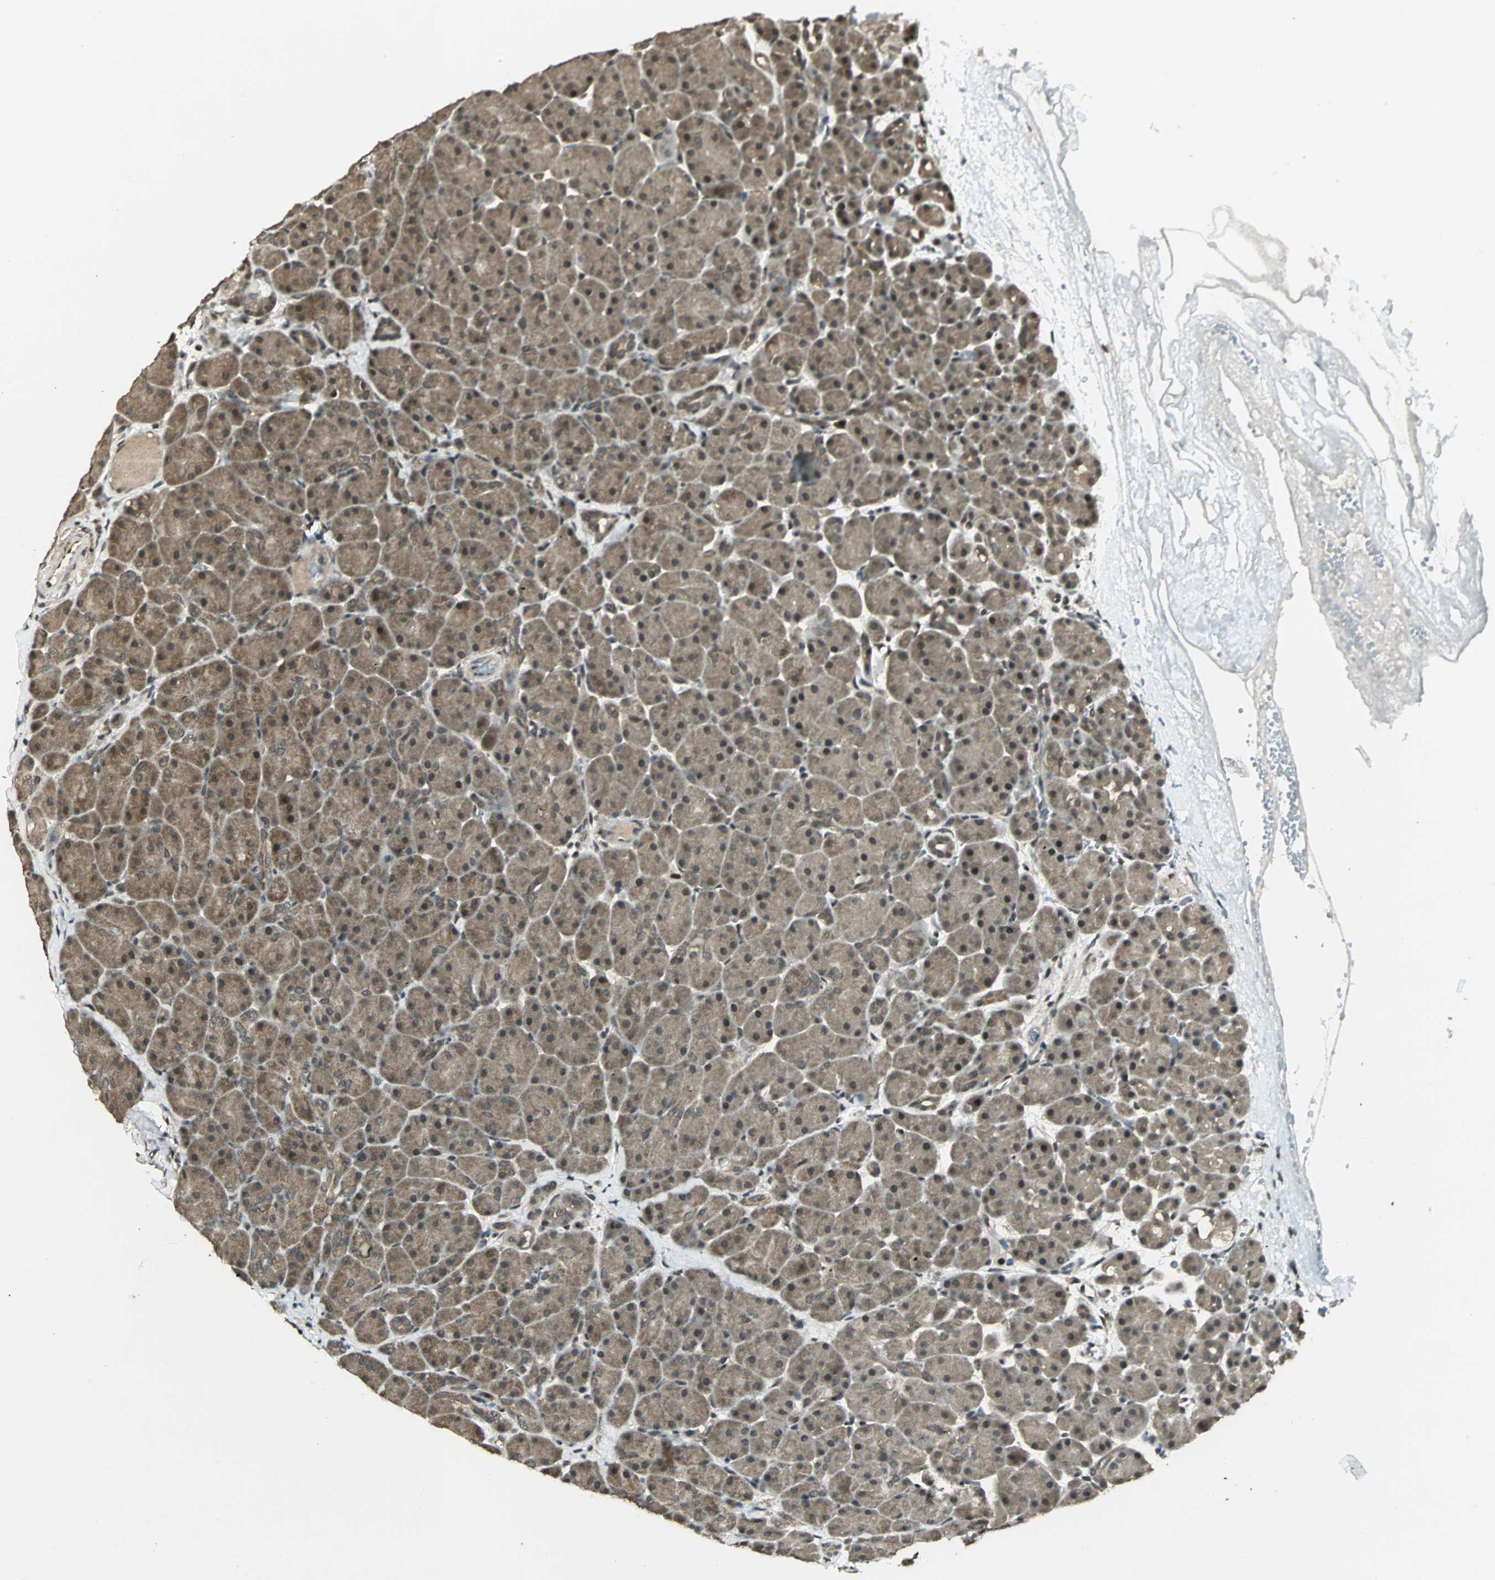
{"staining": {"intensity": "moderate", "quantity": ">75%", "location": "cytoplasmic/membranous,nuclear"}, "tissue": "pancreas", "cell_type": "Exocrine glandular cells", "image_type": "normal", "snomed": [{"axis": "morphology", "description": "Normal tissue, NOS"}, {"axis": "topography", "description": "Pancreas"}], "caption": "Pancreas stained for a protein (brown) exhibits moderate cytoplasmic/membranous,nuclear positive staining in about >75% of exocrine glandular cells.", "gene": "ZNF701", "patient": {"sex": "male", "age": 66}}